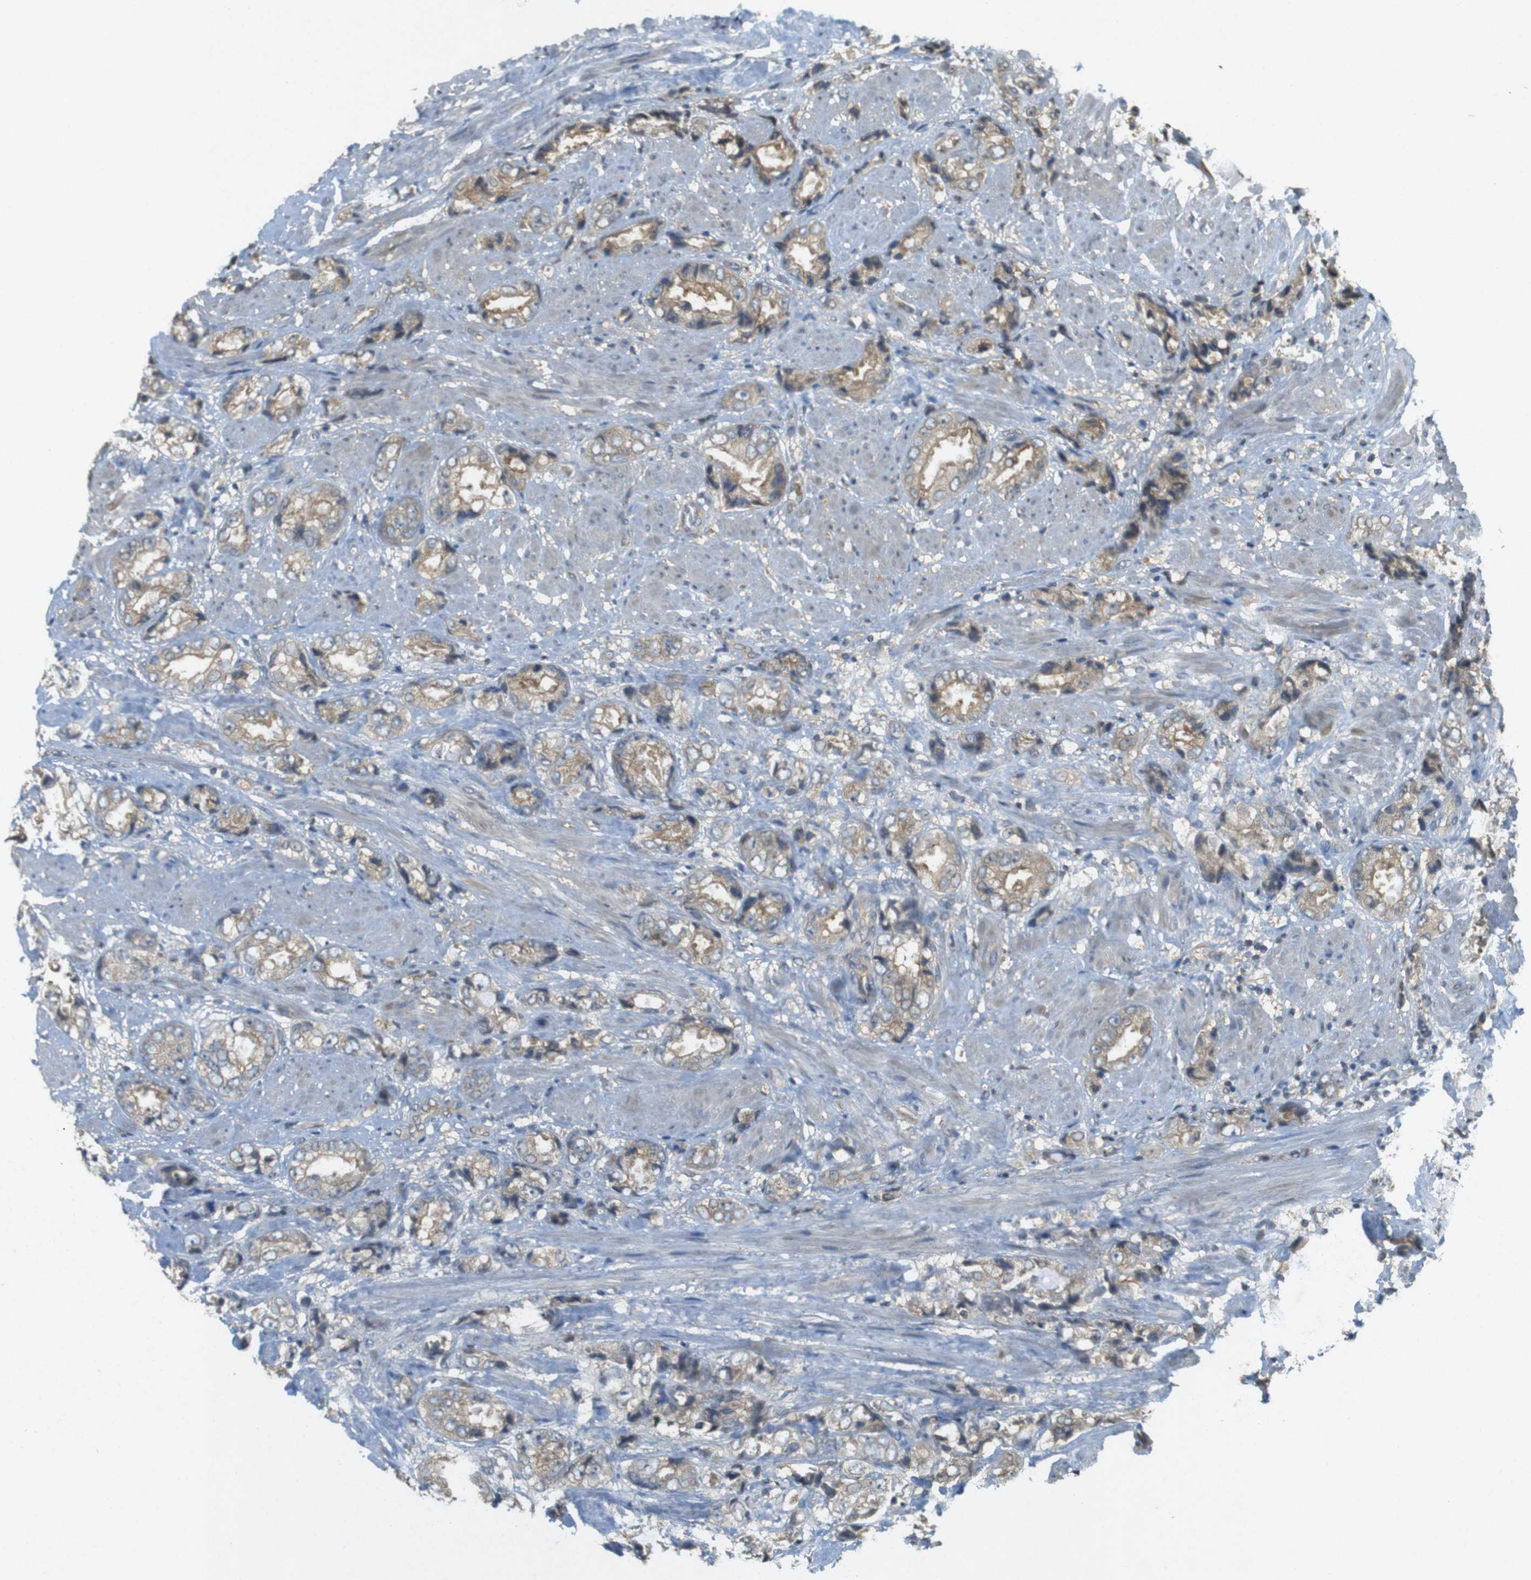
{"staining": {"intensity": "weak", "quantity": ">75%", "location": "cytoplasmic/membranous"}, "tissue": "prostate cancer", "cell_type": "Tumor cells", "image_type": "cancer", "snomed": [{"axis": "morphology", "description": "Adenocarcinoma, High grade"}, {"axis": "topography", "description": "Prostate"}], "caption": "Protein positivity by immunohistochemistry reveals weak cytoplasmic/membranous positivity in about >75% of tumor cells in adenocarcinoma (high-grade) (prostate). Nuclei are stained in blue.", "gene": "KIF5B", "patient": {"sex": "male", "age": 61}}